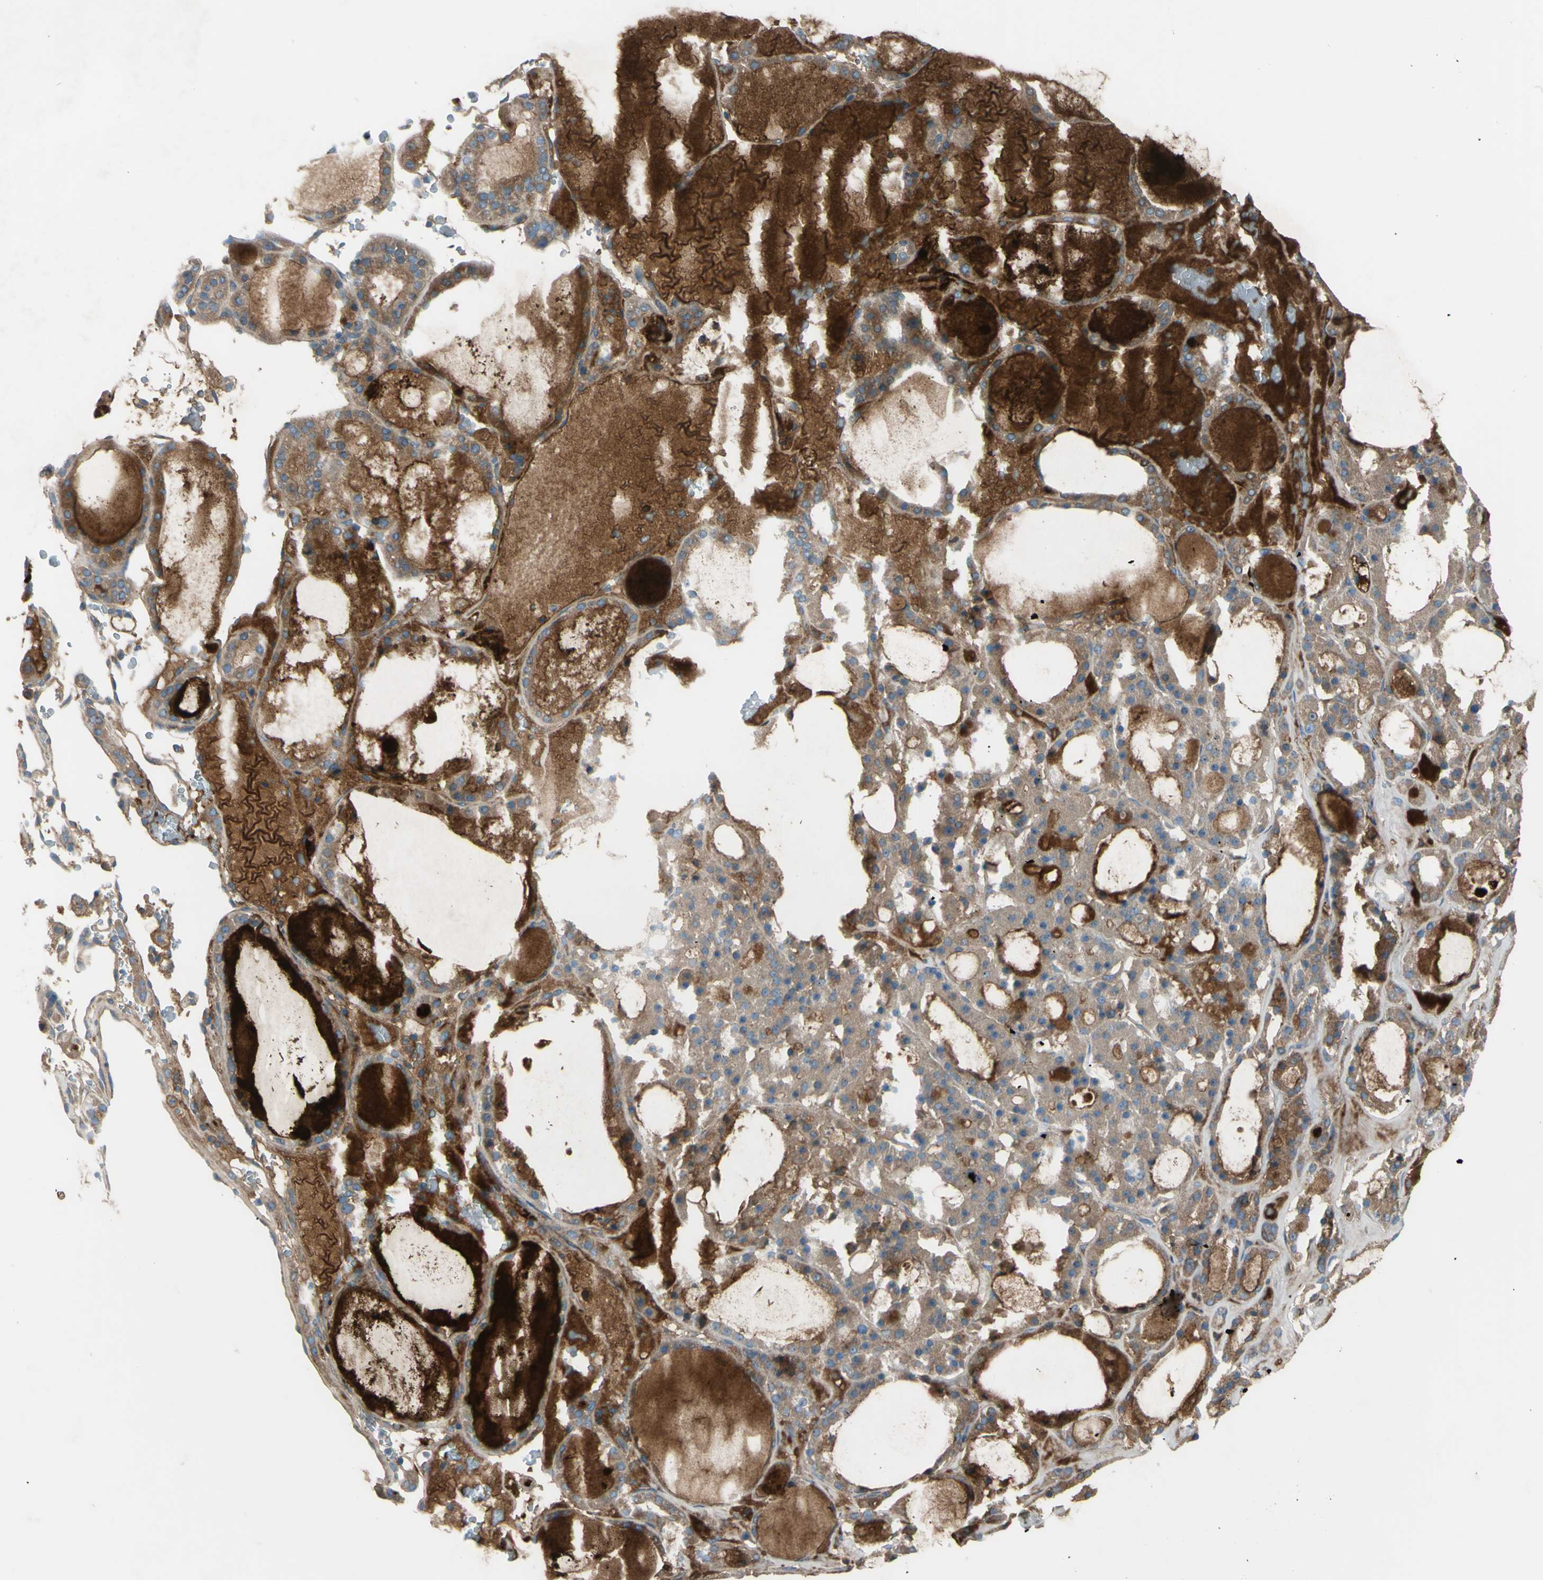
{"staining": {"intensity": "moderate", "quantity": ">75%", "location": "cytoplasmic/membranous"}, "tissue": "thyroid gland", "cell_type": "Glandular cells", "image_type": "normal", "snomed": [{"axis": "morphology", "description": "Normal tissue, NOS"}, {"axis": "morphology", "description": "Carcinoma, NOS"}, {"axis": "topography", "description": "Thyroid gland"}], "caption": "Immunohistochemistry of normal human thyroid gland exhibits medium levels of moderate cytoplasmic/membranous expression in about >75% of glandular cells.", "gene": "ATRN", "patient": {"sex": "female", "age": 86}}